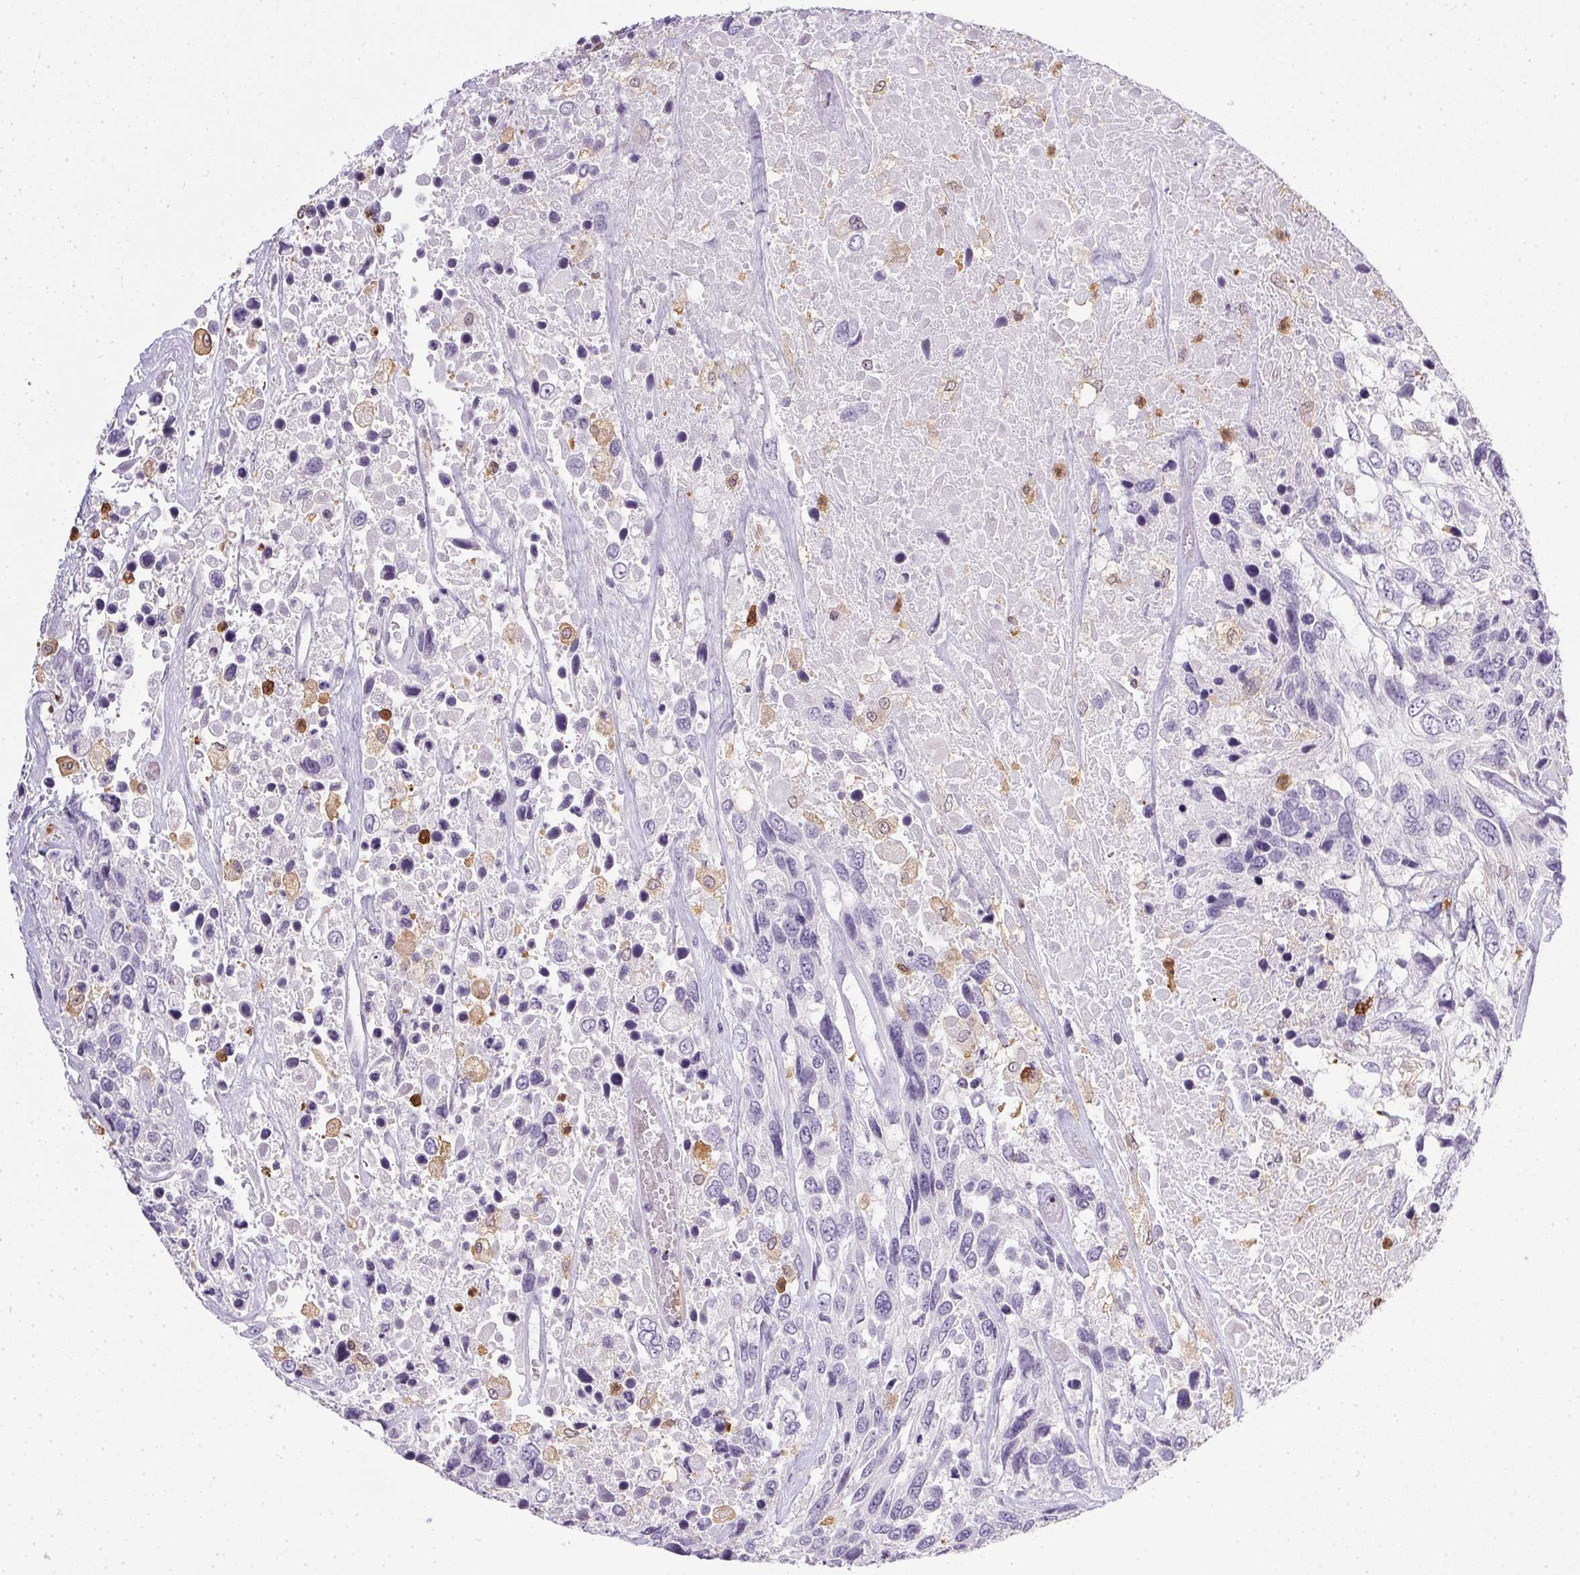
{"staining": {"intensity": "negative", "quantity": "none", "location": "none"}, "tissue": "urothelial cancer", "cell_type": "Tumor cells", "image_type": "cancer", "snomed": [{"axis": "morphology", "description": "Urothelial carcinoma, High grade"}, {"axis": "topography", "description": "Urinary bladder"}], "caption": "The IHC histopathology image has no significant staining in tumor cells of urothelial cancer tissue.", "gene": "DNAJC5G", "patient": {"sex": "female", "age": 70}}